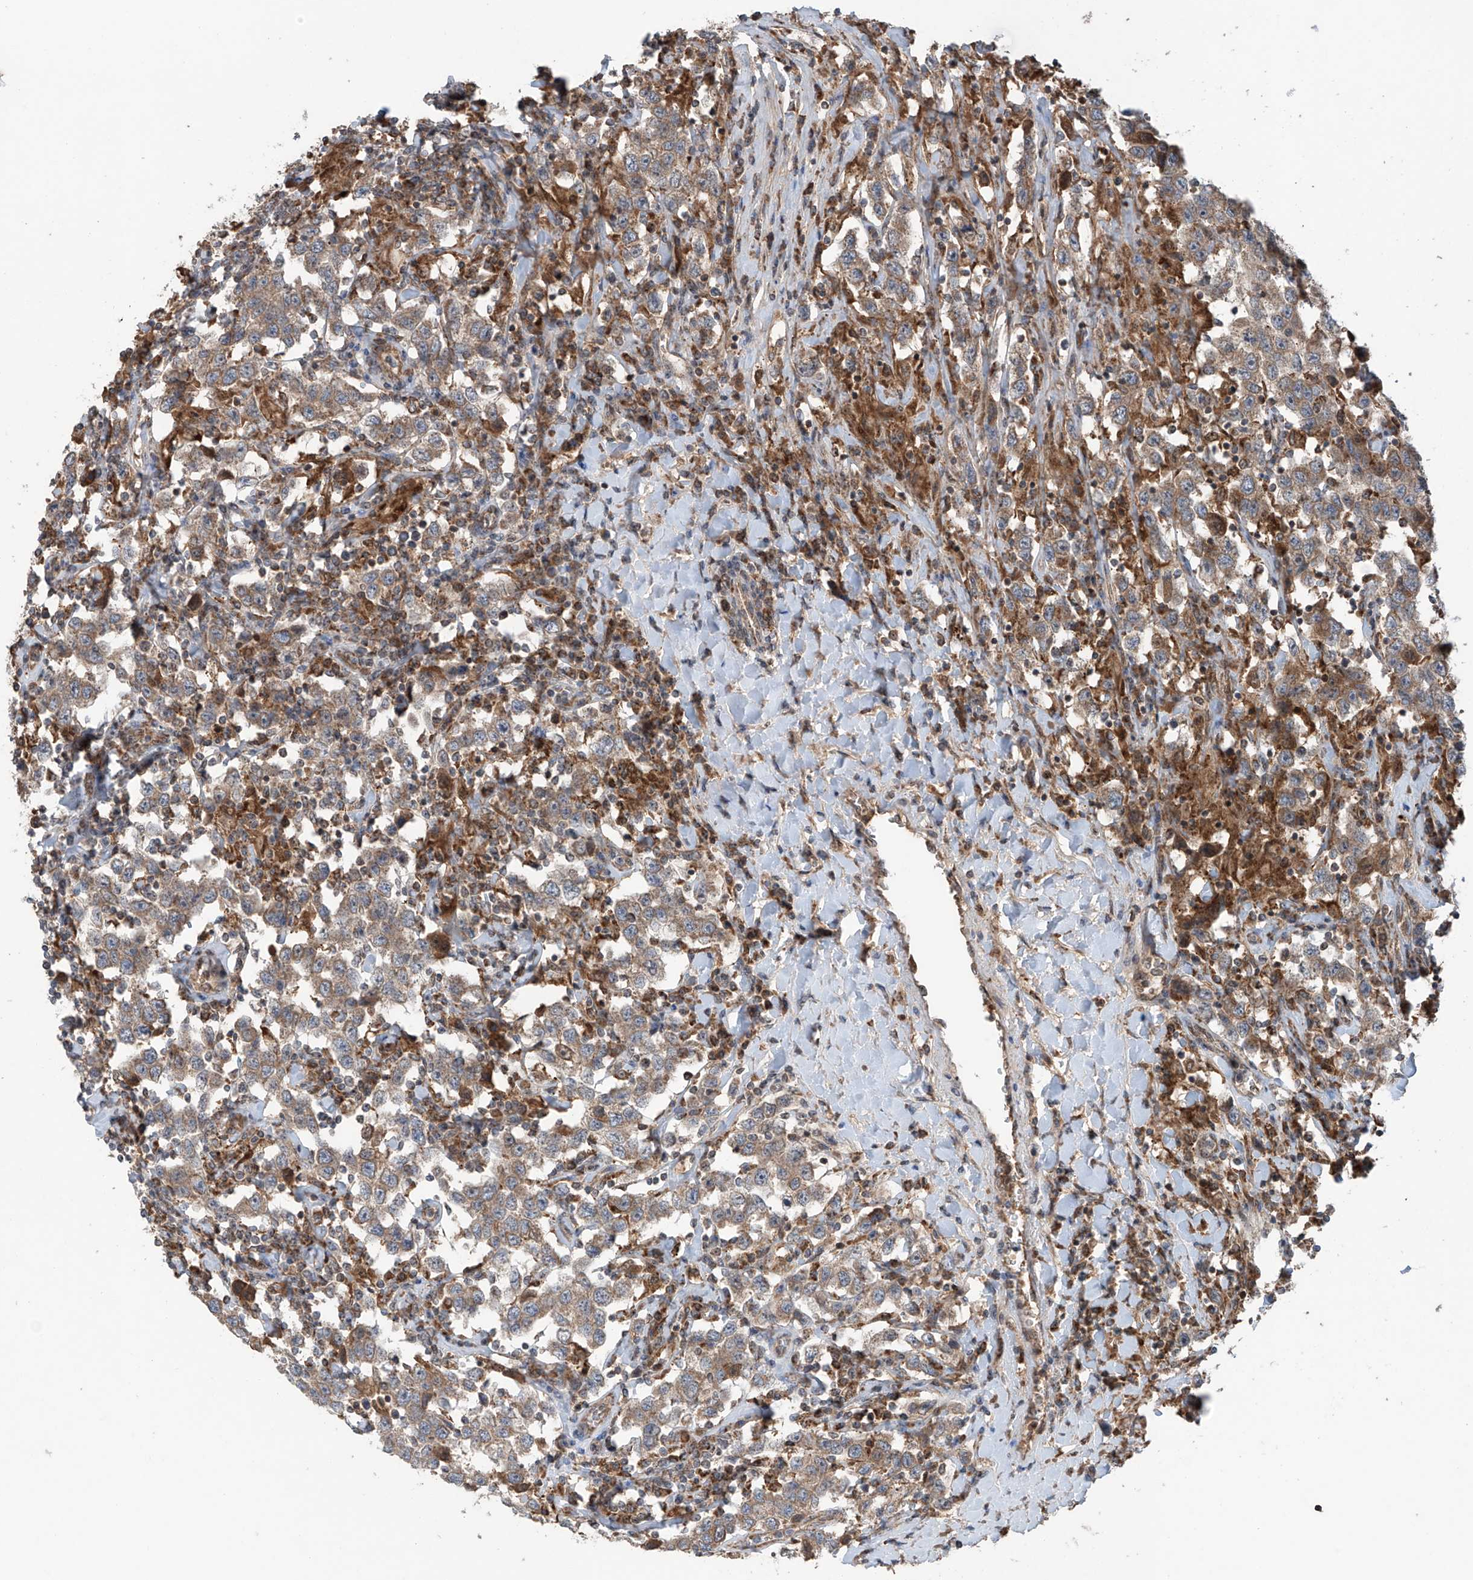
{"staining": {"intensity": "moderate", "quantity": ">75%", "location": "cytoplasmic/membranous"}, "tissue": "testis cancer", "cell_type": "Tumor cells", "image_type": "cancer", "snomed": [{"axis": "morphology", "description": "Seminoma, NOS"}, {"axis": "topography", "description": "Testis"}], "caption": "DAB (3,3'-diaminobenzidine) immunohistochemical staining of testis seminoma displays moderate cytoplasmic/membranous protein staining in about >75% of tumor cells. Immunohistochemistry stains the protein of interest in brown and the nuclei are stained blue.", "gene": "SAMD3", "patient": {"sex": "male", "age": 41}}